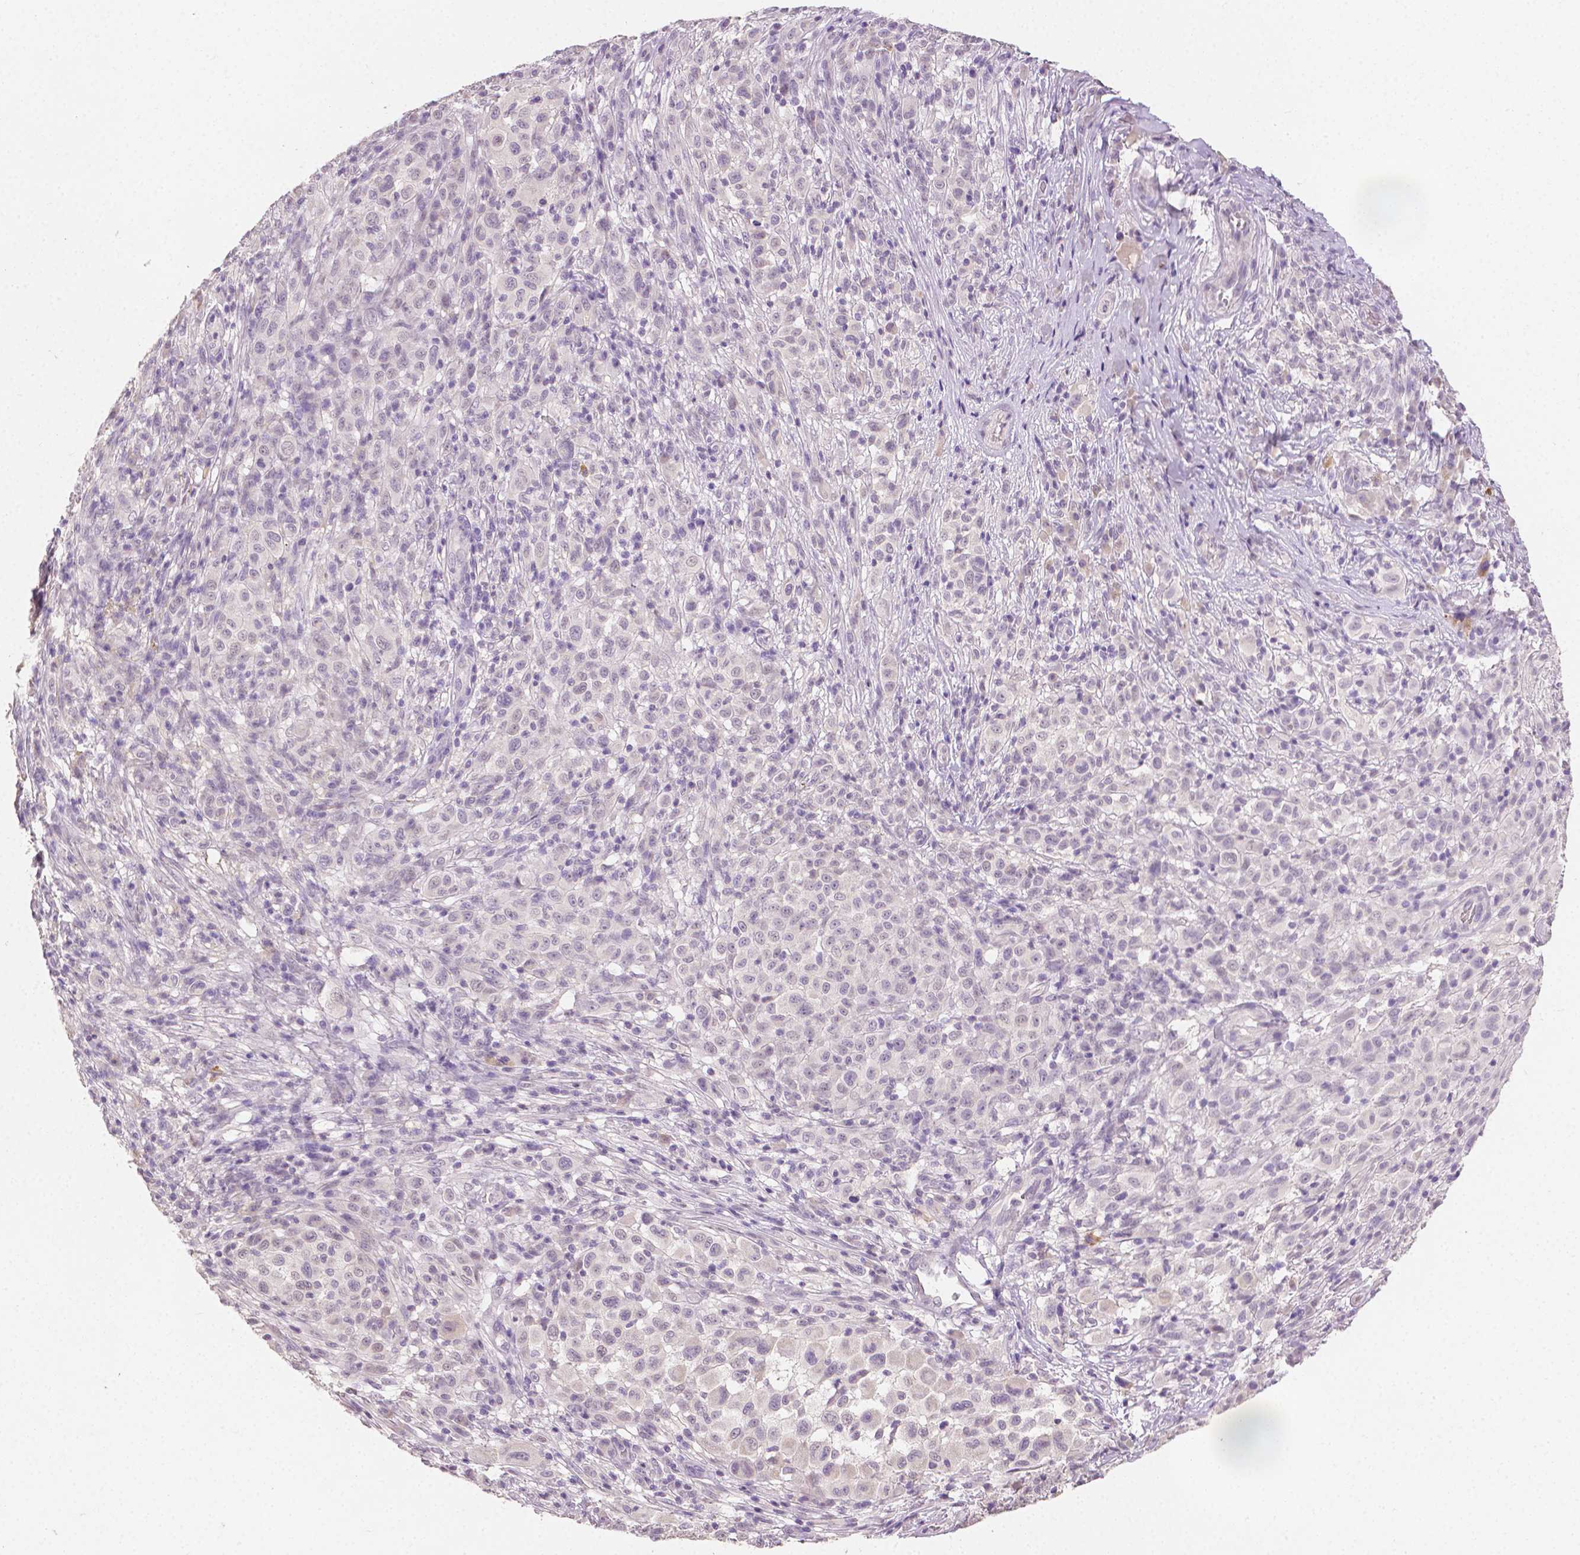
{"staining": {"intensity": "negative", "quantity": "none", "location": "none"}, "tissue": "melanoma", "cell_type": "Tumor cells", "image_type": "cancer", "snomed": [{"axis": "morphology", "description": "Malignant melanoma, NOS"}, {"axis": "topography", "description": "Skin"}], "caption": "High power microscopy photomicrograph of an immunohistochemistry photomicrograph of melanoma, revealing no significant expression in tumor cells.", "gene": "TGM1", "patient": {"sex": "male", "age": 73}}